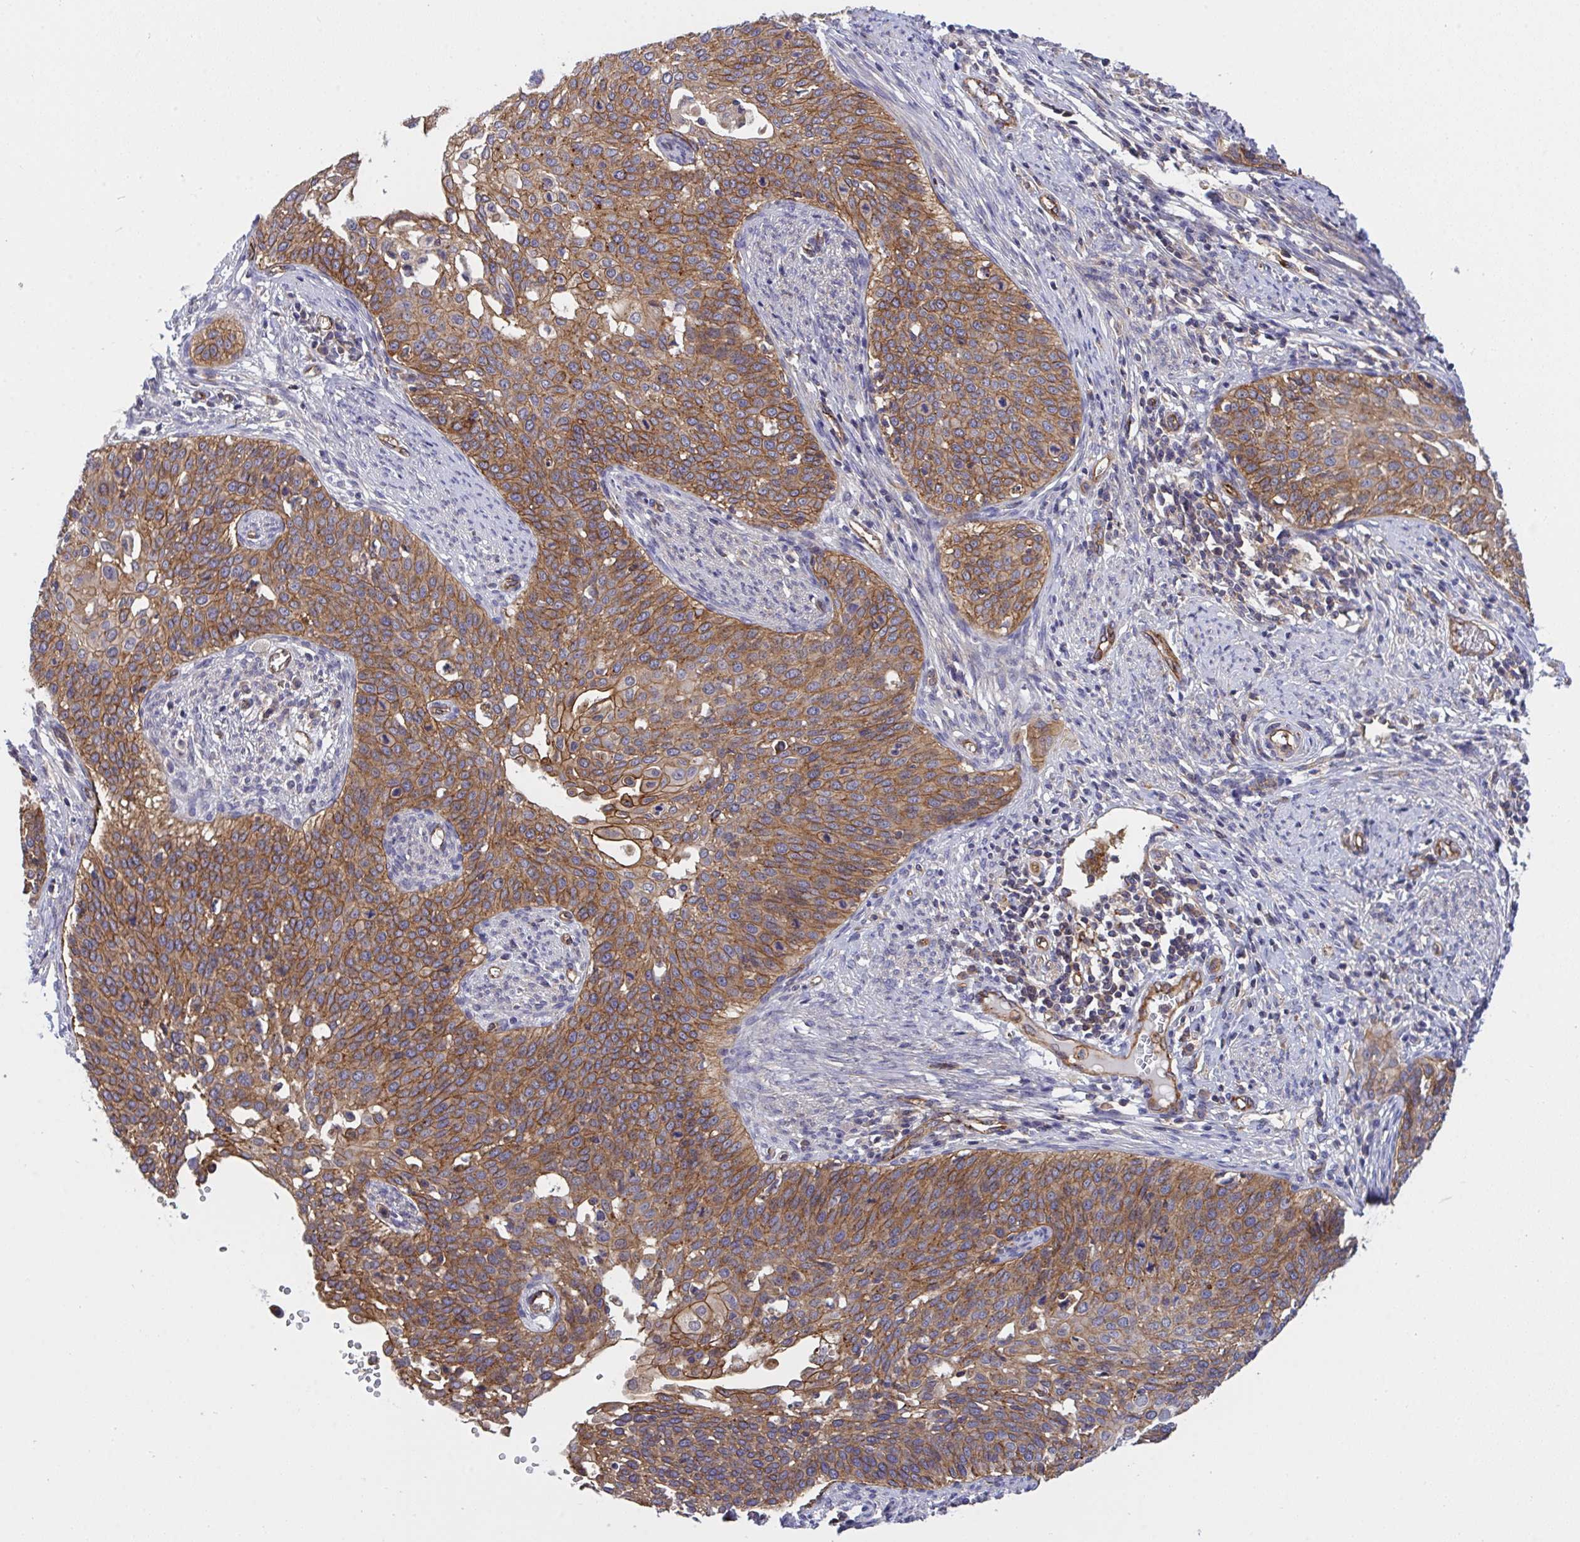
{"staining": {"intensity": "moderate", "quantity": ">75%", "location": "cytoplasmic/membranous"}, "tissue": "cervical cancer", "cell_type": "Tumor cells", "image_type": "cancer", "snomed": [{"axis": "morphology", "description": "Squamous cell carcinoma, NOS"}, {"axis": "topography", "description": "Cervix"}], "caption": "Brown immunohistochemical staining in human cervical cancer (squamous cell carcinoma) shows moderate cytoplasmic/membranous expression in approximately >75% of tumor cells. Immunohistochemistry (ihc) stains the protein in brown and the nuclei are stained blue.", "gene": "C4orf36", "patient": {"sex": "female", "age": 44}}